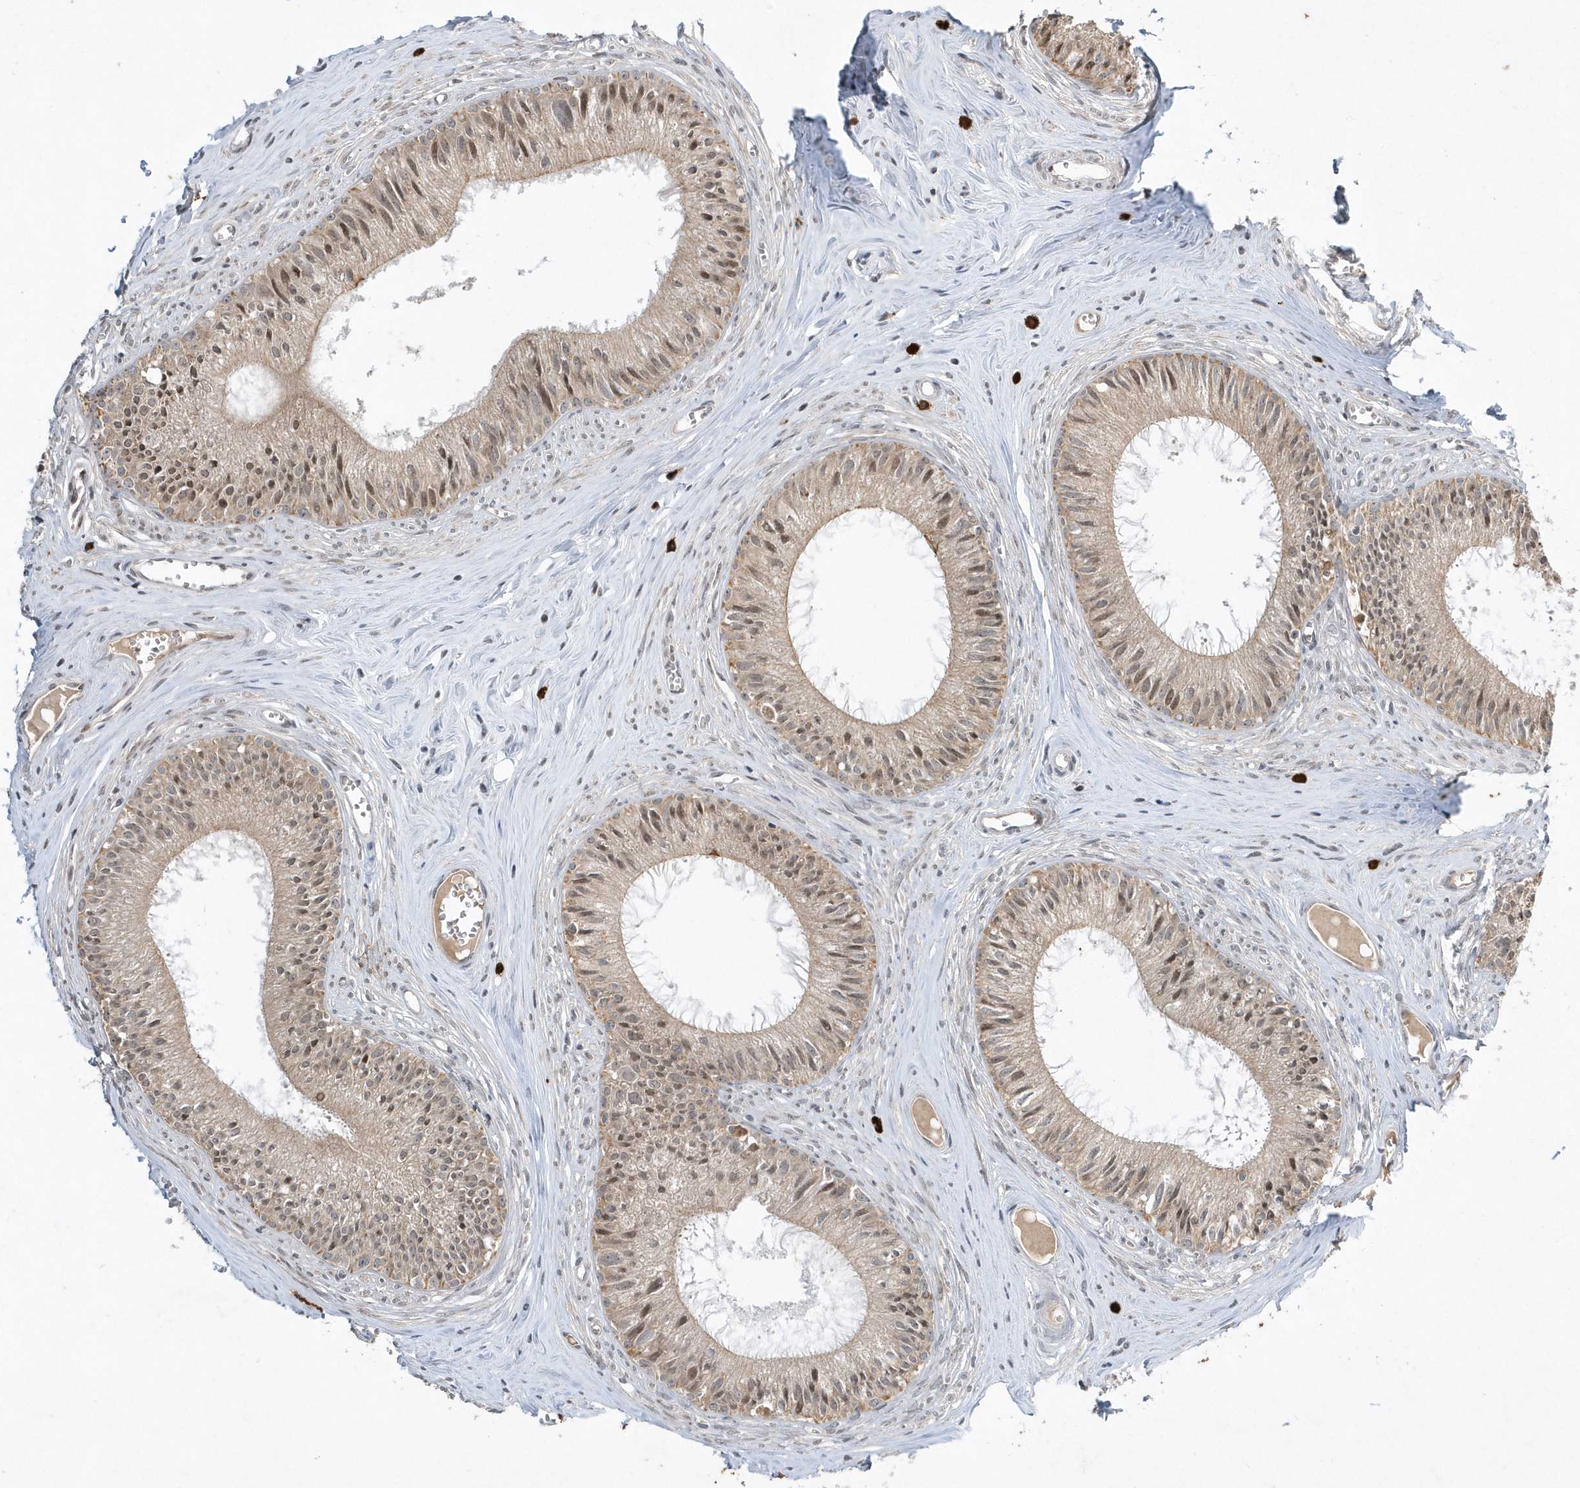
{"staining": {"intensity": "moderate", "quantity": "25%-75%", "location": "cytoplasmic/membranous,nuclear"}, "tissue": "epididymis", "cell_type": "Glandular cells", "image_type": "normal", "snomed": [{"axis": "morphology", "description": "Normal tissue, NOS"}, {"axis": "topography", "description": "Epididymis"}], "caption": "A brown stain labels moderate cytoplasmic/membranous,nuclear positivity of a protein in glandular cells of unremarkable epididymis. Immunohistochemistry (ihc) stains the protein in brown and the nuclei are stained blue.", "gene": "EIF2B1", "patient": {"sex": "male", "age": 36}}